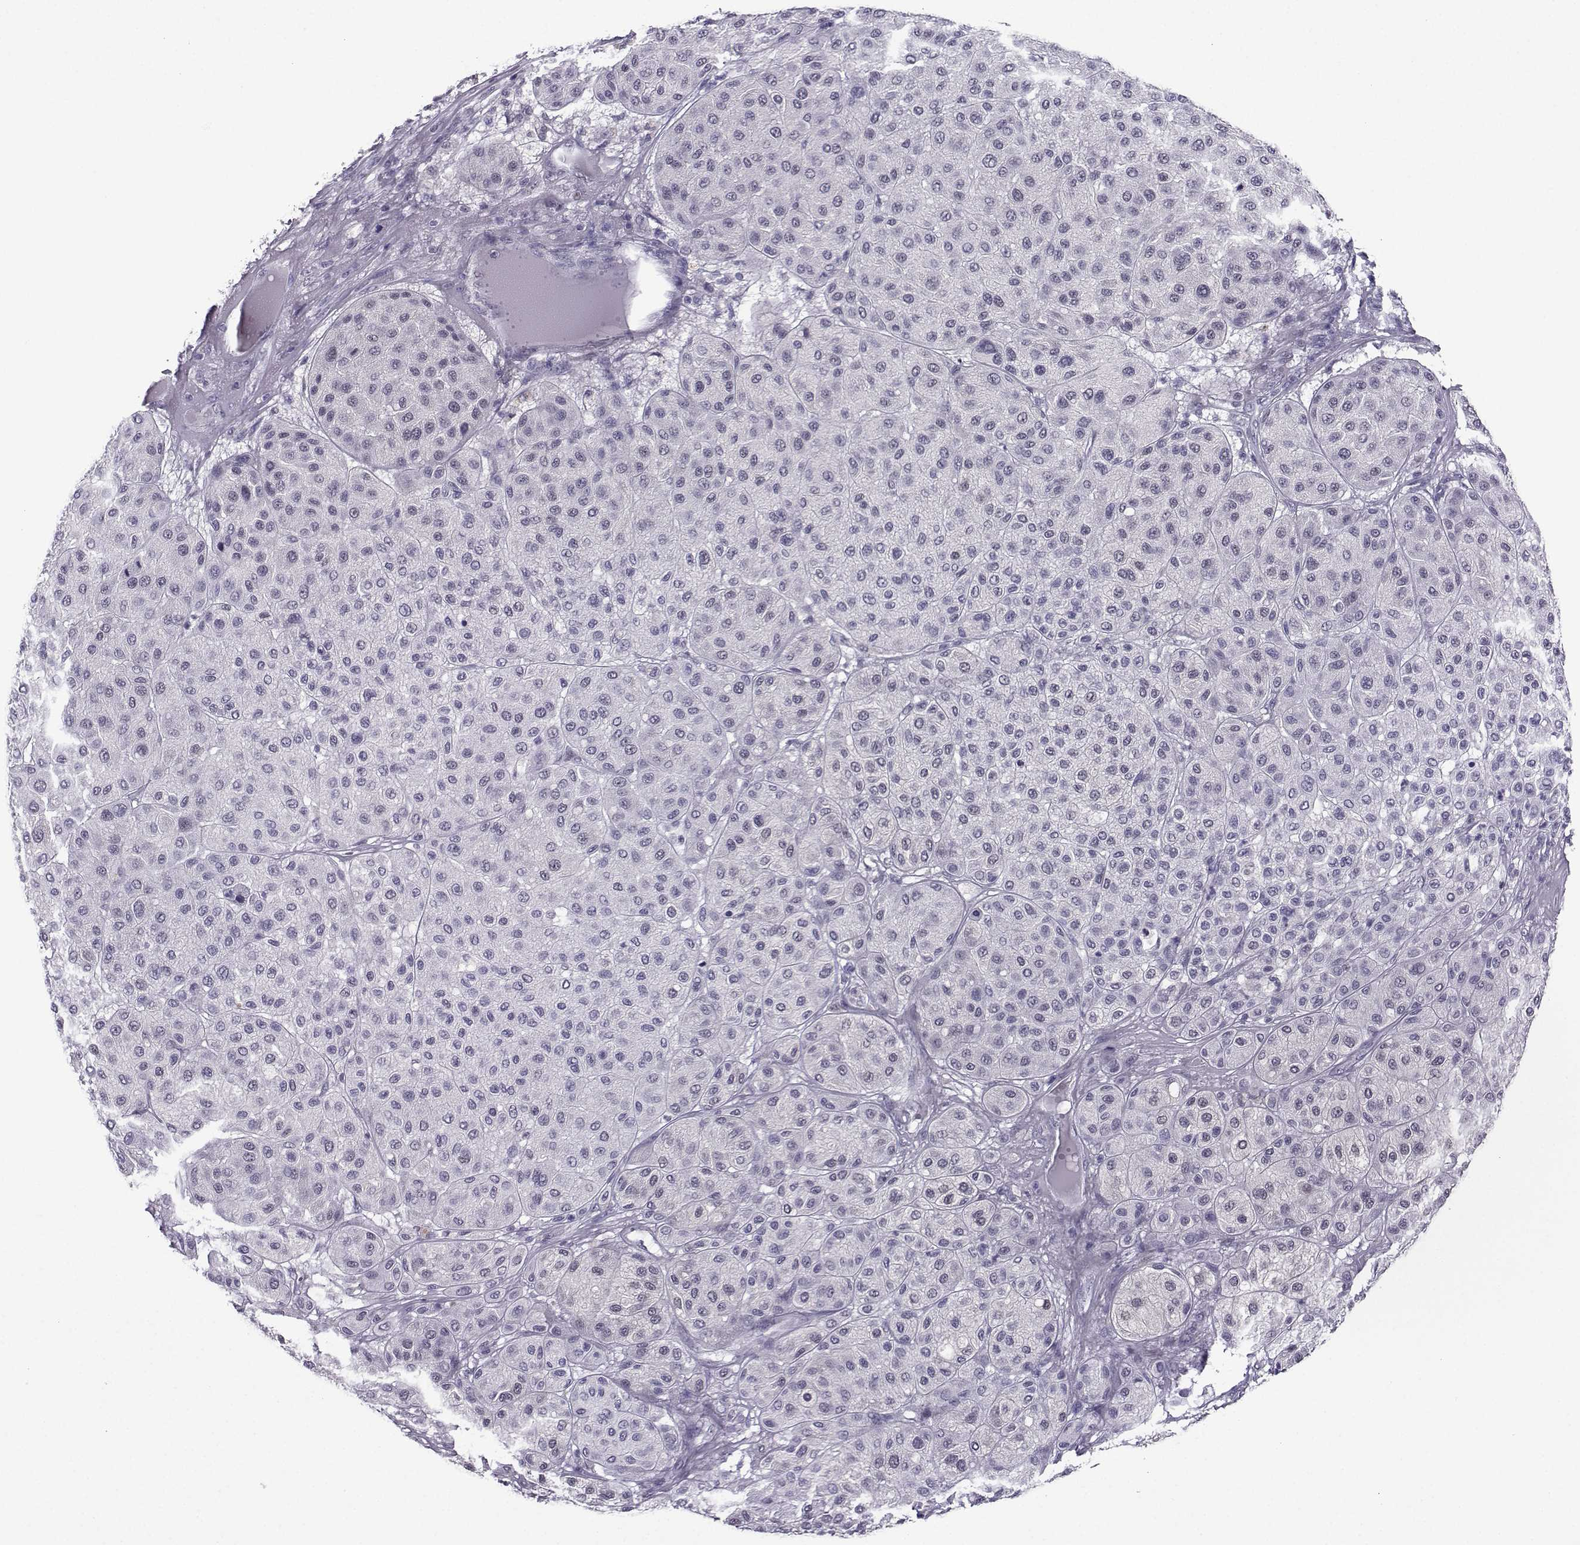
{"staining": {"intensity": "negative", "quantity": "none", "location": "none"}, "tissue": "melanoma", "cell_type": "Tumor cells", "image_type": "cancer", "snomed": [{"axis": "morphology", "description": "Malignant melanoma, Metastatic site"}, {"axis": "topography", "description": "Smooth muscle"}], "caption": "Melanoma was stained to show a protein in brown. There is no significant positivity in tumor cells.", "gene": "LRFN2", "patient": {"sex": "male", "age": 41}}